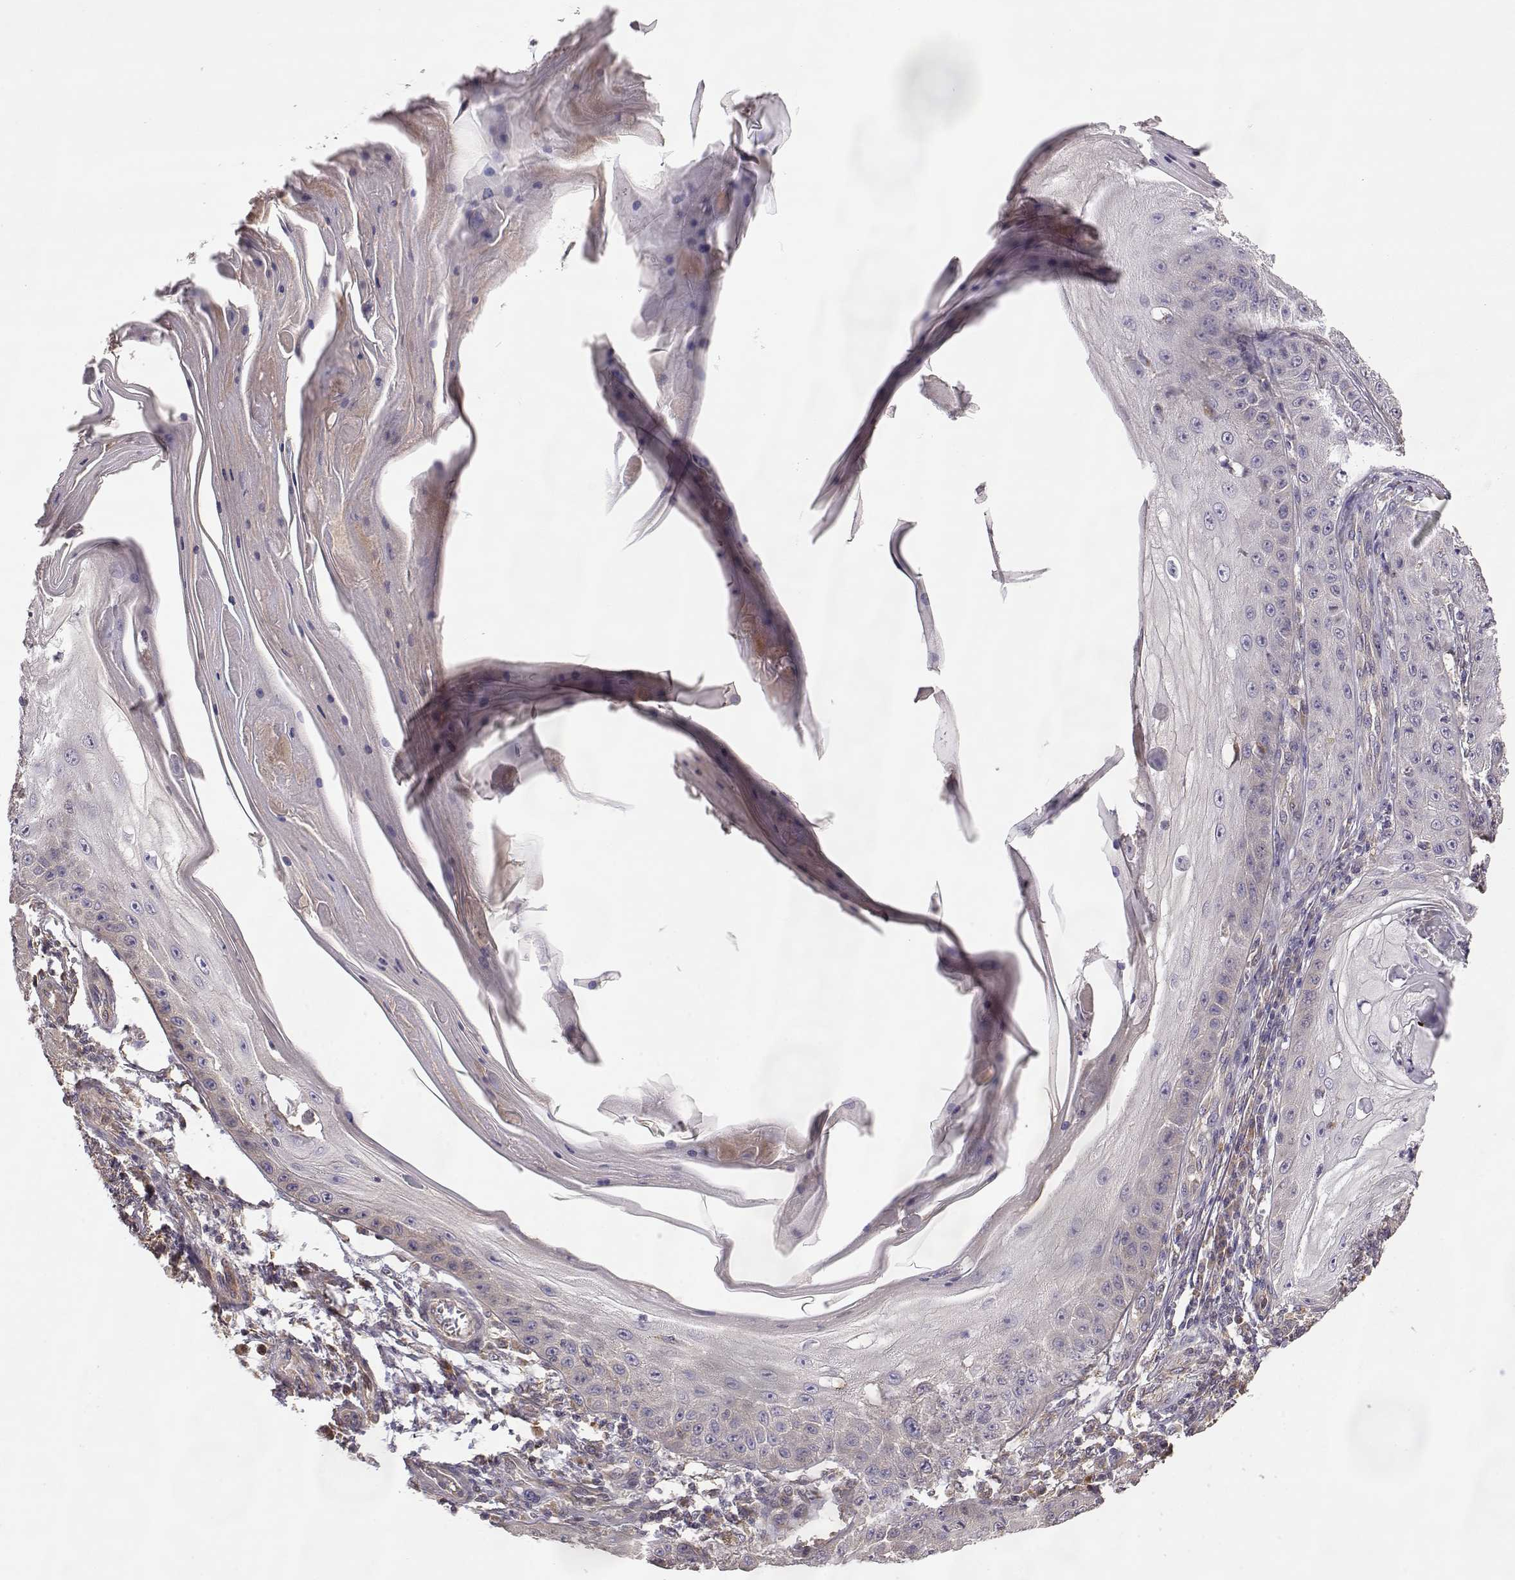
{"staining": {"intensity": "negative", "quantity": "none", "location": "none"}, "tissue": "skin cancer", "cell_type": "Tumor cells", "image_type": "cancer", "snomed": [{"axis": "morphology", "description": "Squamous cell carcinoma, NOS"}, {"axis": "topography", "description": "Skin"}], "caption": "Immunohistochemistry of skin cancer (squamous cell carcinoma) shows no expression in tumor cells.", "gene": "CRIM1", "patient": {"sex": "male", "age": 70}}